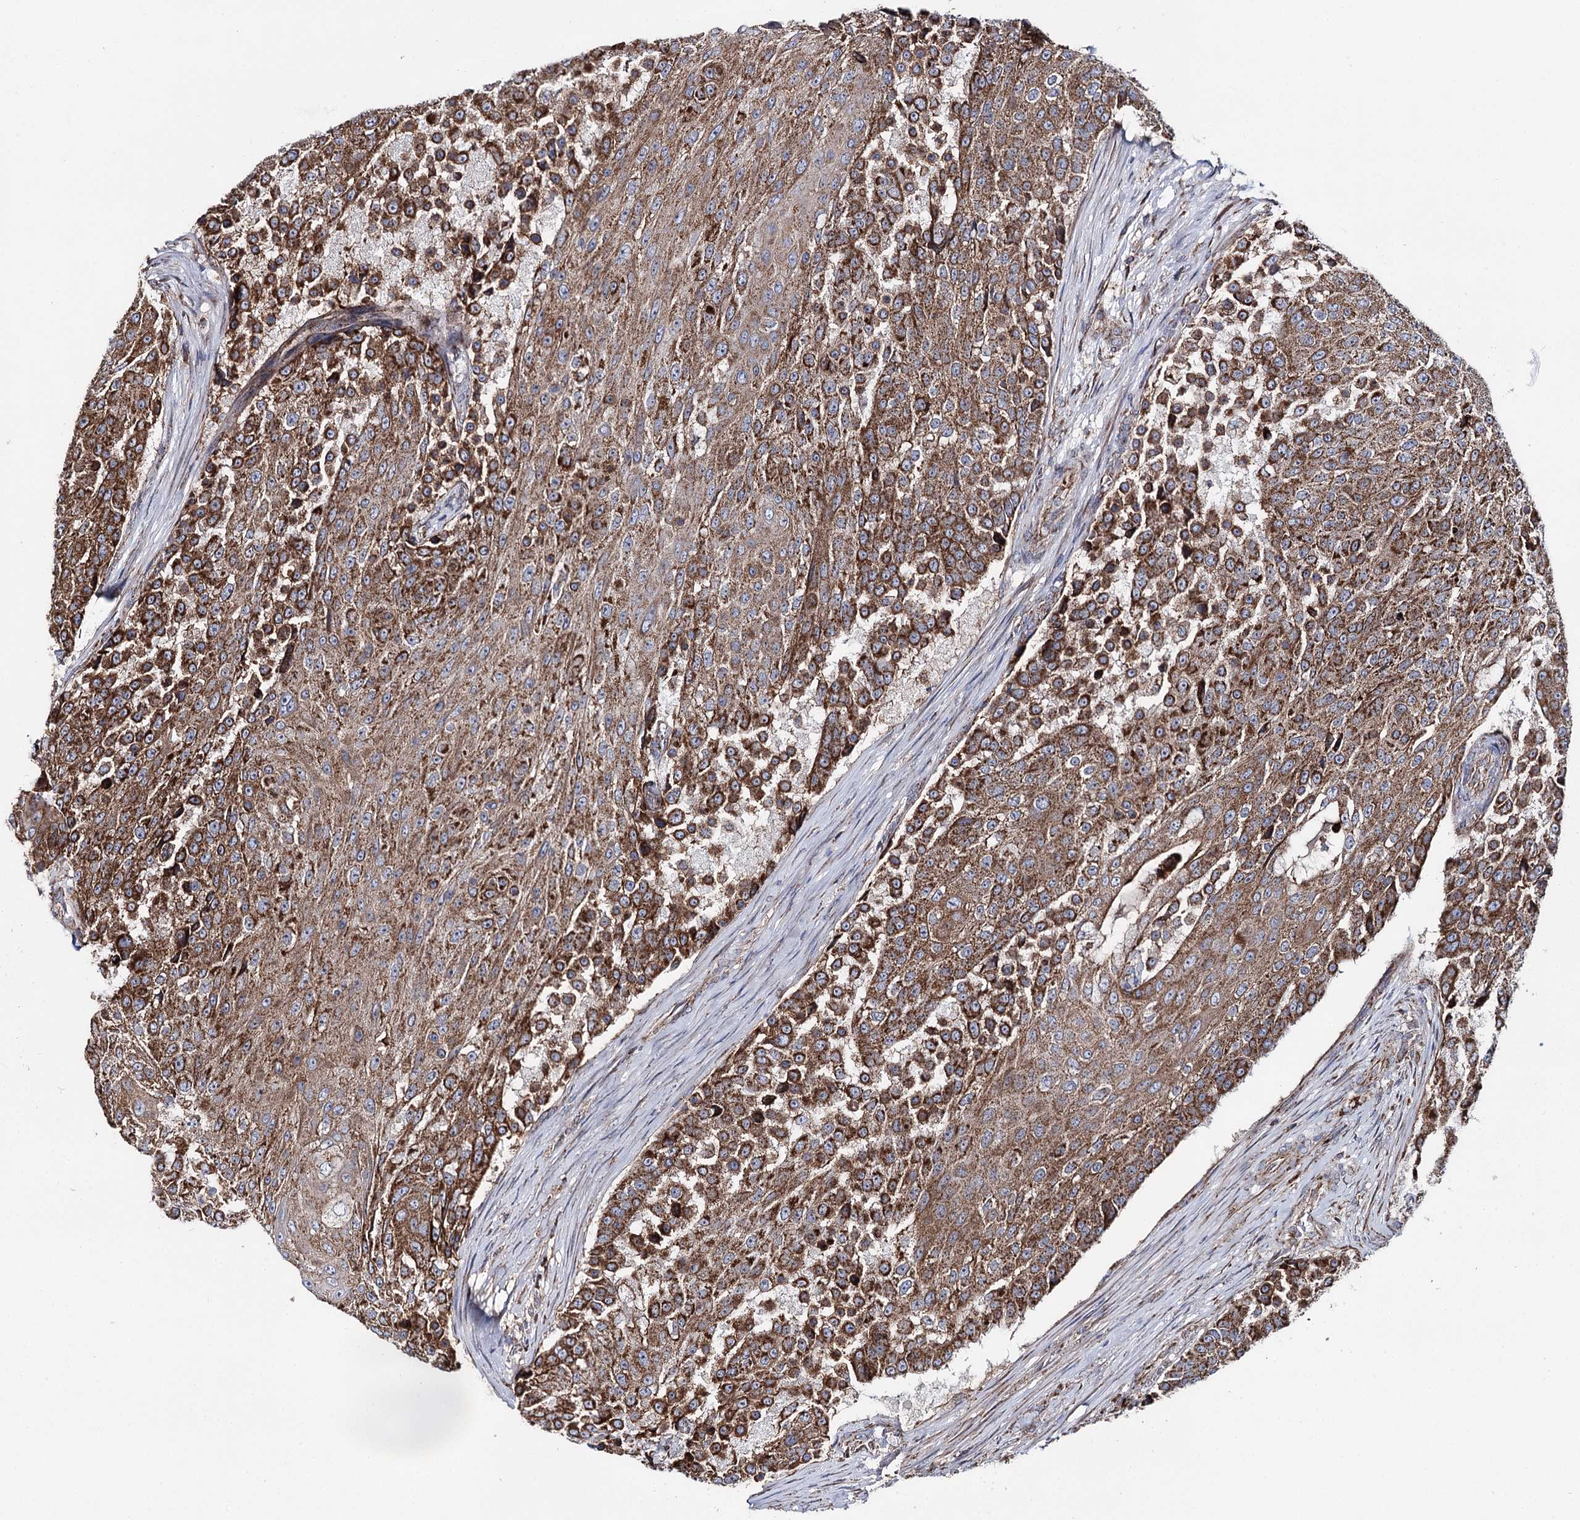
{"staining": {"intensity": "strong", "quantity": "25%-75%", "location": "cytoplasmic/membranous"}, "tissue": "urothelial cancer", "cell_type": "Tumor cells", "image_type": "cancer", "snomed": [{"axis": "morphology", "description": "Urothelial carcinoma, High grade"}, {"axis": "topography", "description": "Urinary bladder"}], "caption": "Human urothelial cancer stained for a protein (brown) demonstrates strong cytoplasmic/membranous positive expression in approximately 25%-75% of tumor cells.", "gene": "MSANTD2", "patient": {"sex": "female", "age": 63}}